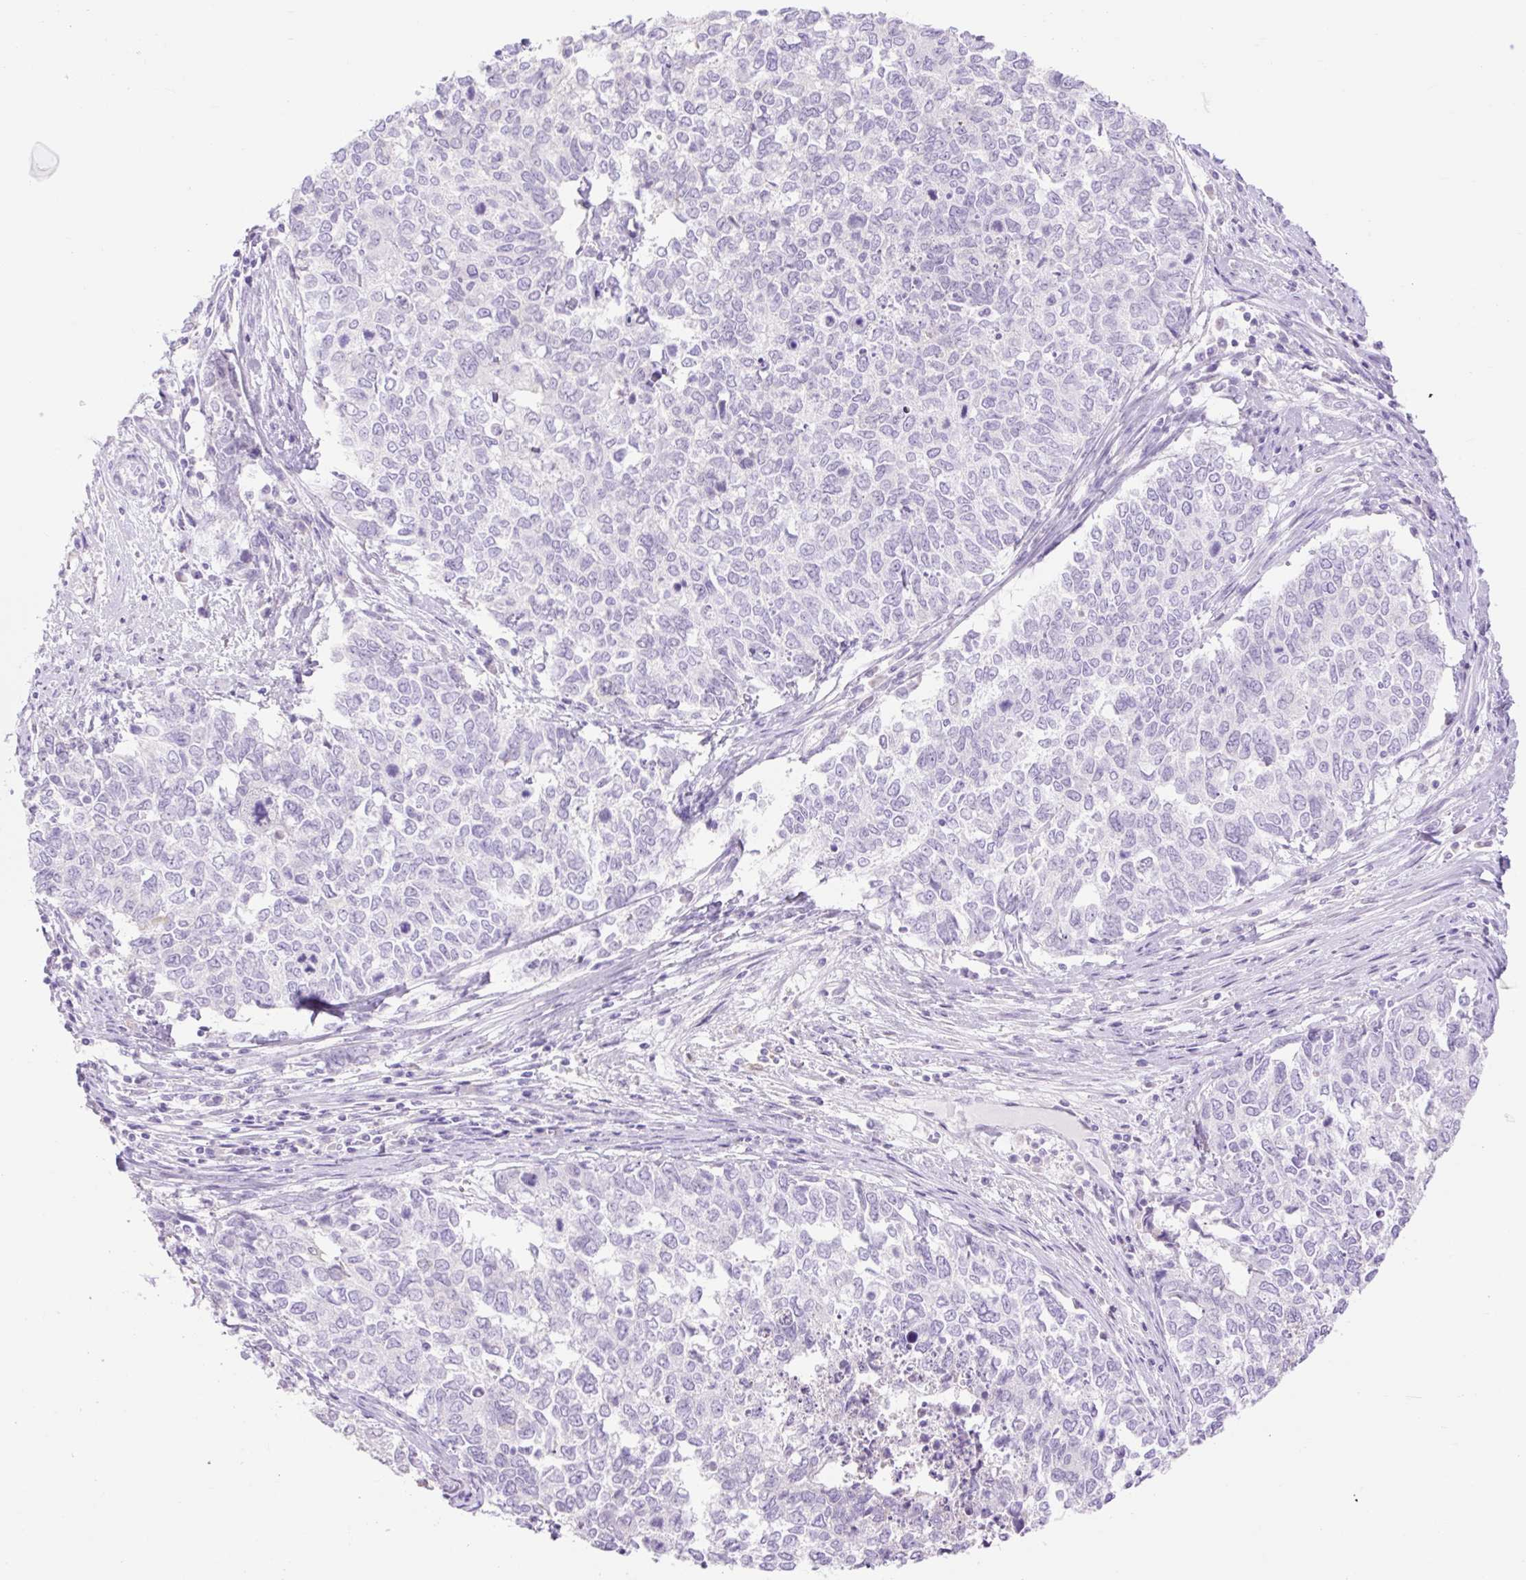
{"staining": {"intensity": "negative", "quantity": "none", "location": "none"}, "tissue": "cervical cancer", "cell_type": "Tumor cells", "image_type": "cancer", "snomed": [{"axis": "morphology", "description": "Adenocarcinoma, NOS"}, {"axis": "topography", "description": "Cervix"}], "caption": "Immunohistochemistry (IHC) of human cervical cancer (adenocarcinoma) displays no staining in tumor cells. The staining is performed using DAB (3,3'-diaminobenzidine) brown chromogen with nuclei counter-stained in using hematoxylin.", "gene": "SLC25A40", "patient": {"sex": "female", "age": 63}}